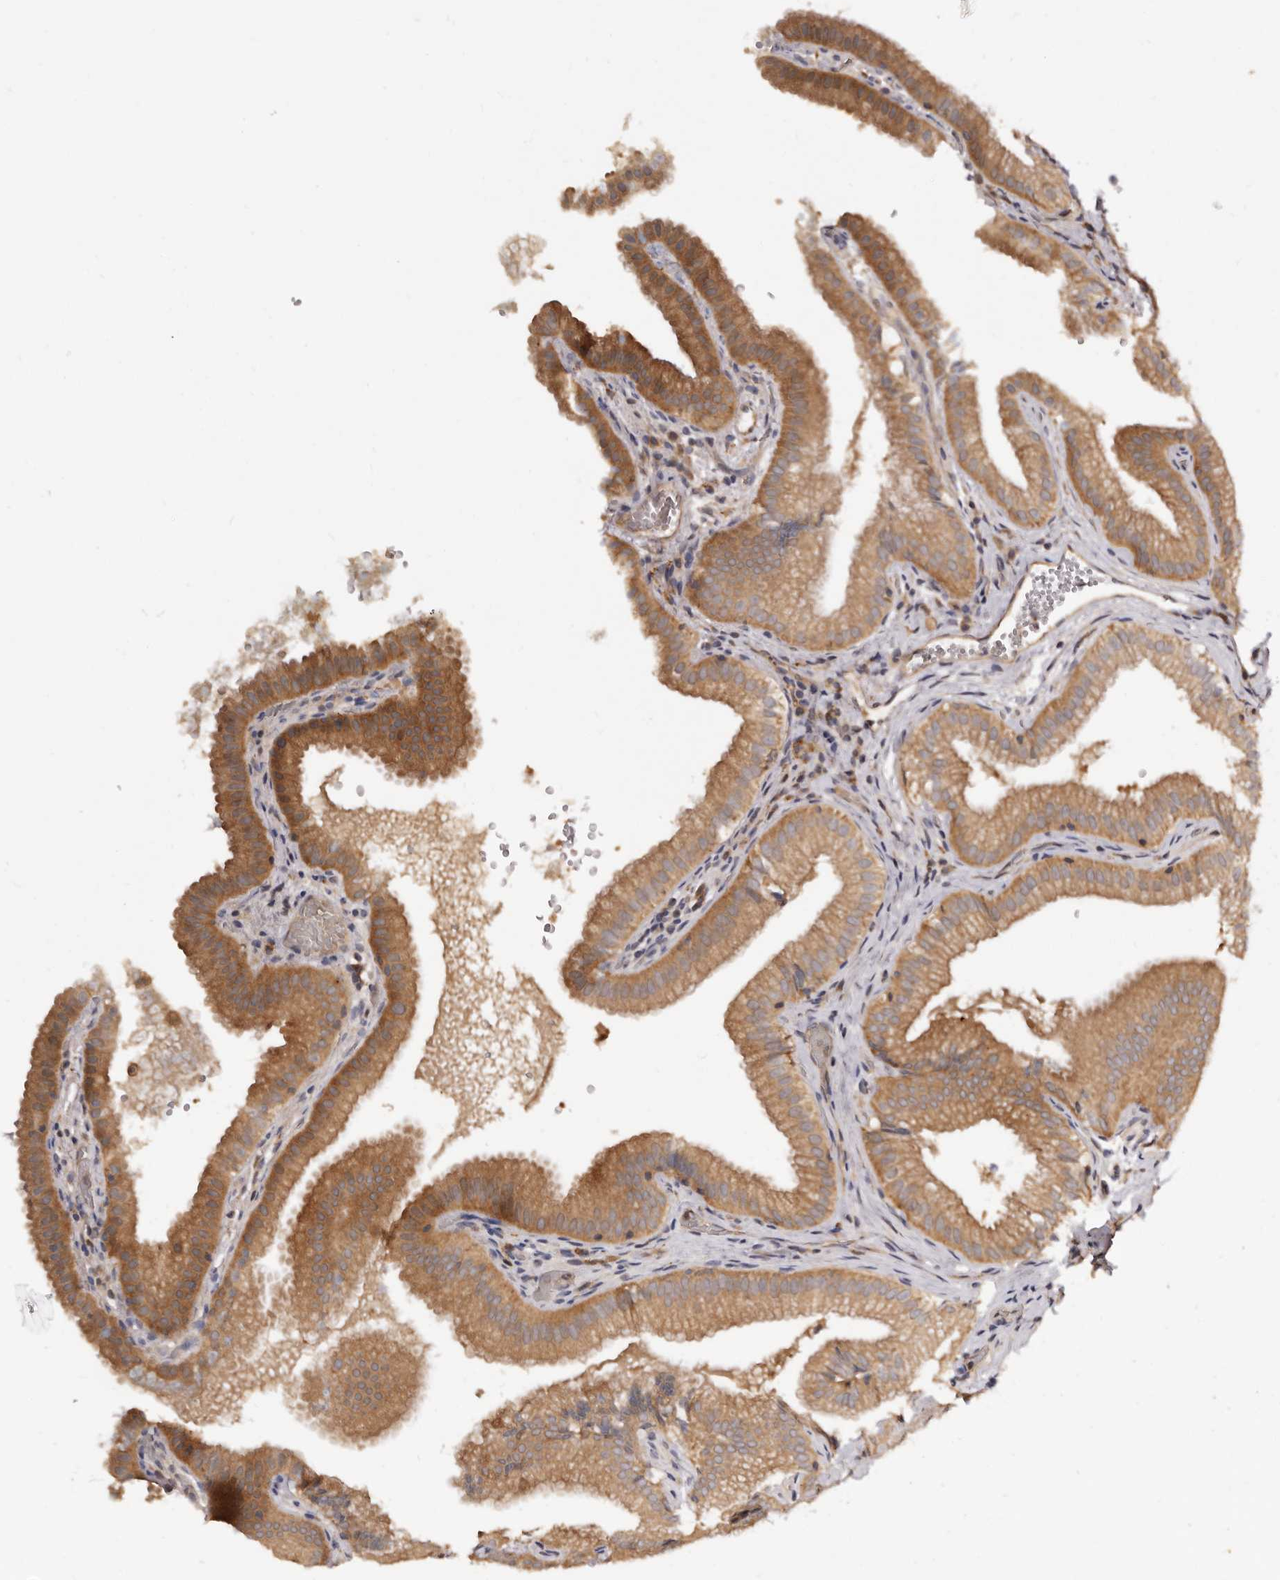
{"staining": {"intensity": "moderate", "quantity": ">75%", "location": "cytoplasmic/membranous"}, "tissue": "gallbladder", "cell_type": "Glandular cells", "image_type": "normal", "snomed": [{"axis": "morphology", "description": "Normal tissue, NOS"}, {"axis": "topography", "description": "Gallbladder"}], "caption": "The photomicrograph displays staining of benign gallbladder, revealing moderate cytoplasmic/membranous protein expression (brown color) within glandular cells. The staining is performed using DAB (3,3'-diaminobenzidine) brown chromogen to label protein expression. The nuclei are counter-stained blue using hematoxylin.", "gene": "INAVA", "patient": {"sex": "female", "age": 30}}